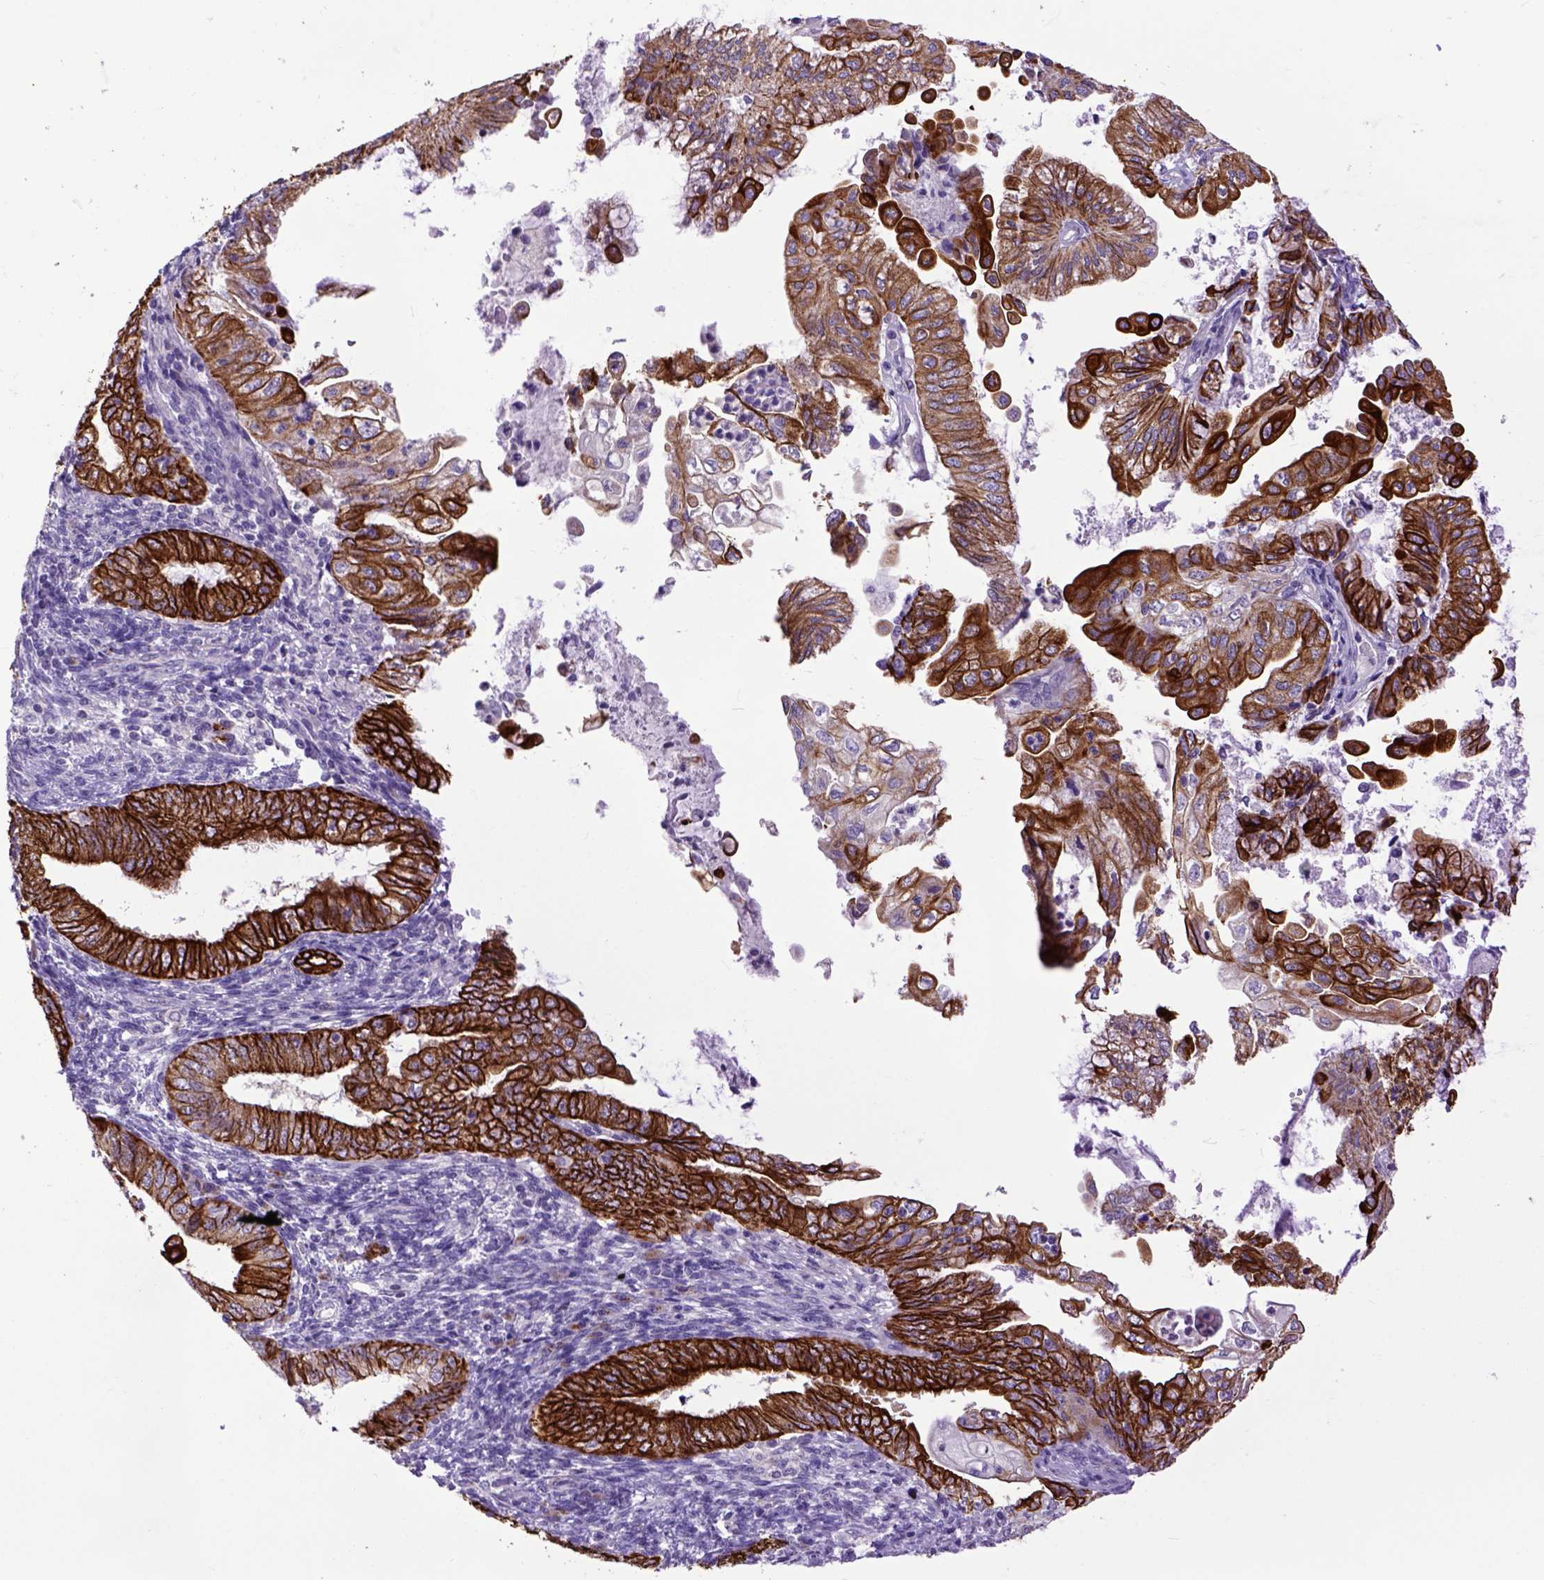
{"staining": {"intensity": "strong", "quantity": ">75%", "location": "cytoplasmic/membranous"}, "tissue": "endometrial cancer", "cell_type": "Tumor cells", "image_type": "cancer", "snomed": [{"axis": "morphology", "description": "Adenocarcinoma, NOS"}, {"axis": "topography", "description": "Endometrium"}], "caption": "Immunohistochemical staining of endometrial cancer (adenocarcinoma) reveals high levels of strong cytoplasmic/membranous expression in about >75% of tumor cells.", "gene": "RAB25", "patient": {"sex": "female", "age": 55}}